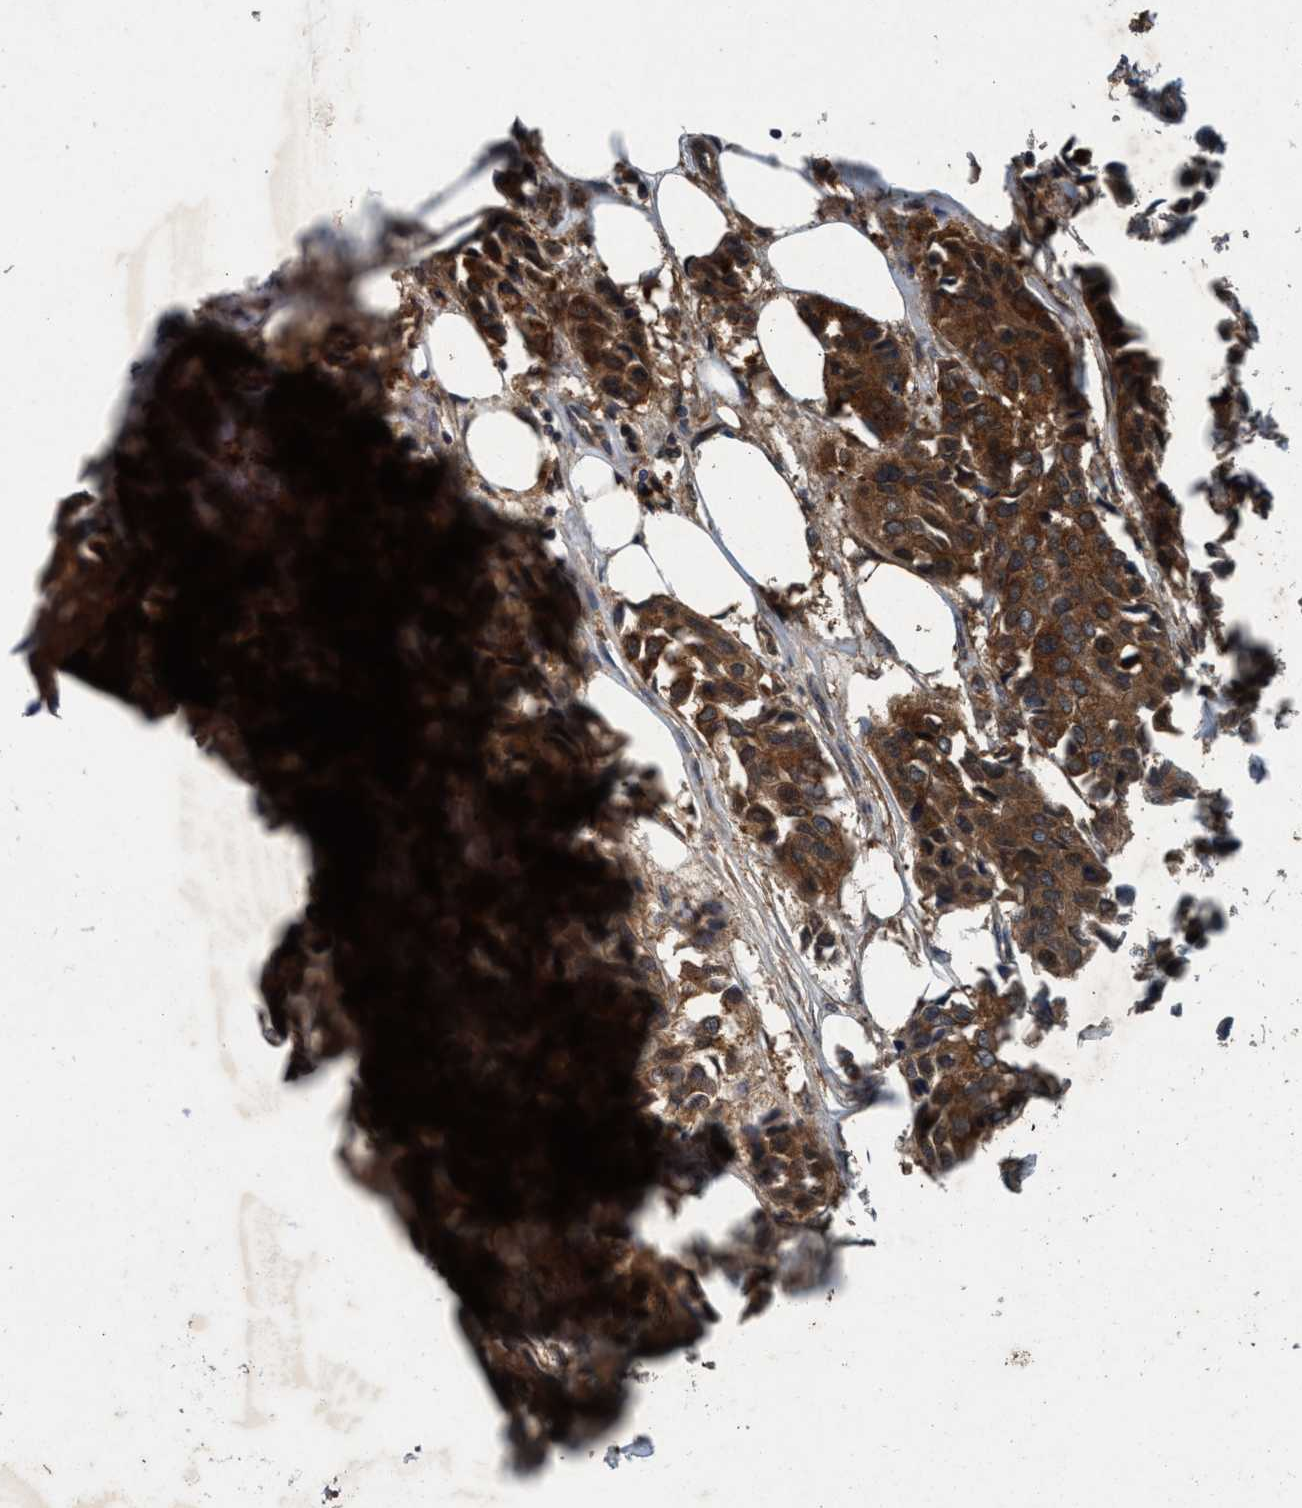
{"staining": {"intensity": "strong", "quantity": ">75%", "location": "cytoplasmic/membranous"}, "tissue": "breast cancer", "cell_type": "Tumor cells", "image_type": "cancer", "snomed": [{"axis": "morphology", "description": "Duct carcinoma"}, {"axis": "topography", "description": "Breast"}], "caption": "Immunohistochemical staining of human breast invasive ductal carcinoma exhibits strong cytoplasmic/membranous protein staining in approximately >75% of tumor cells.", "gene": "AKT1S1", "patient": {"sex": "female", "age": 80}}